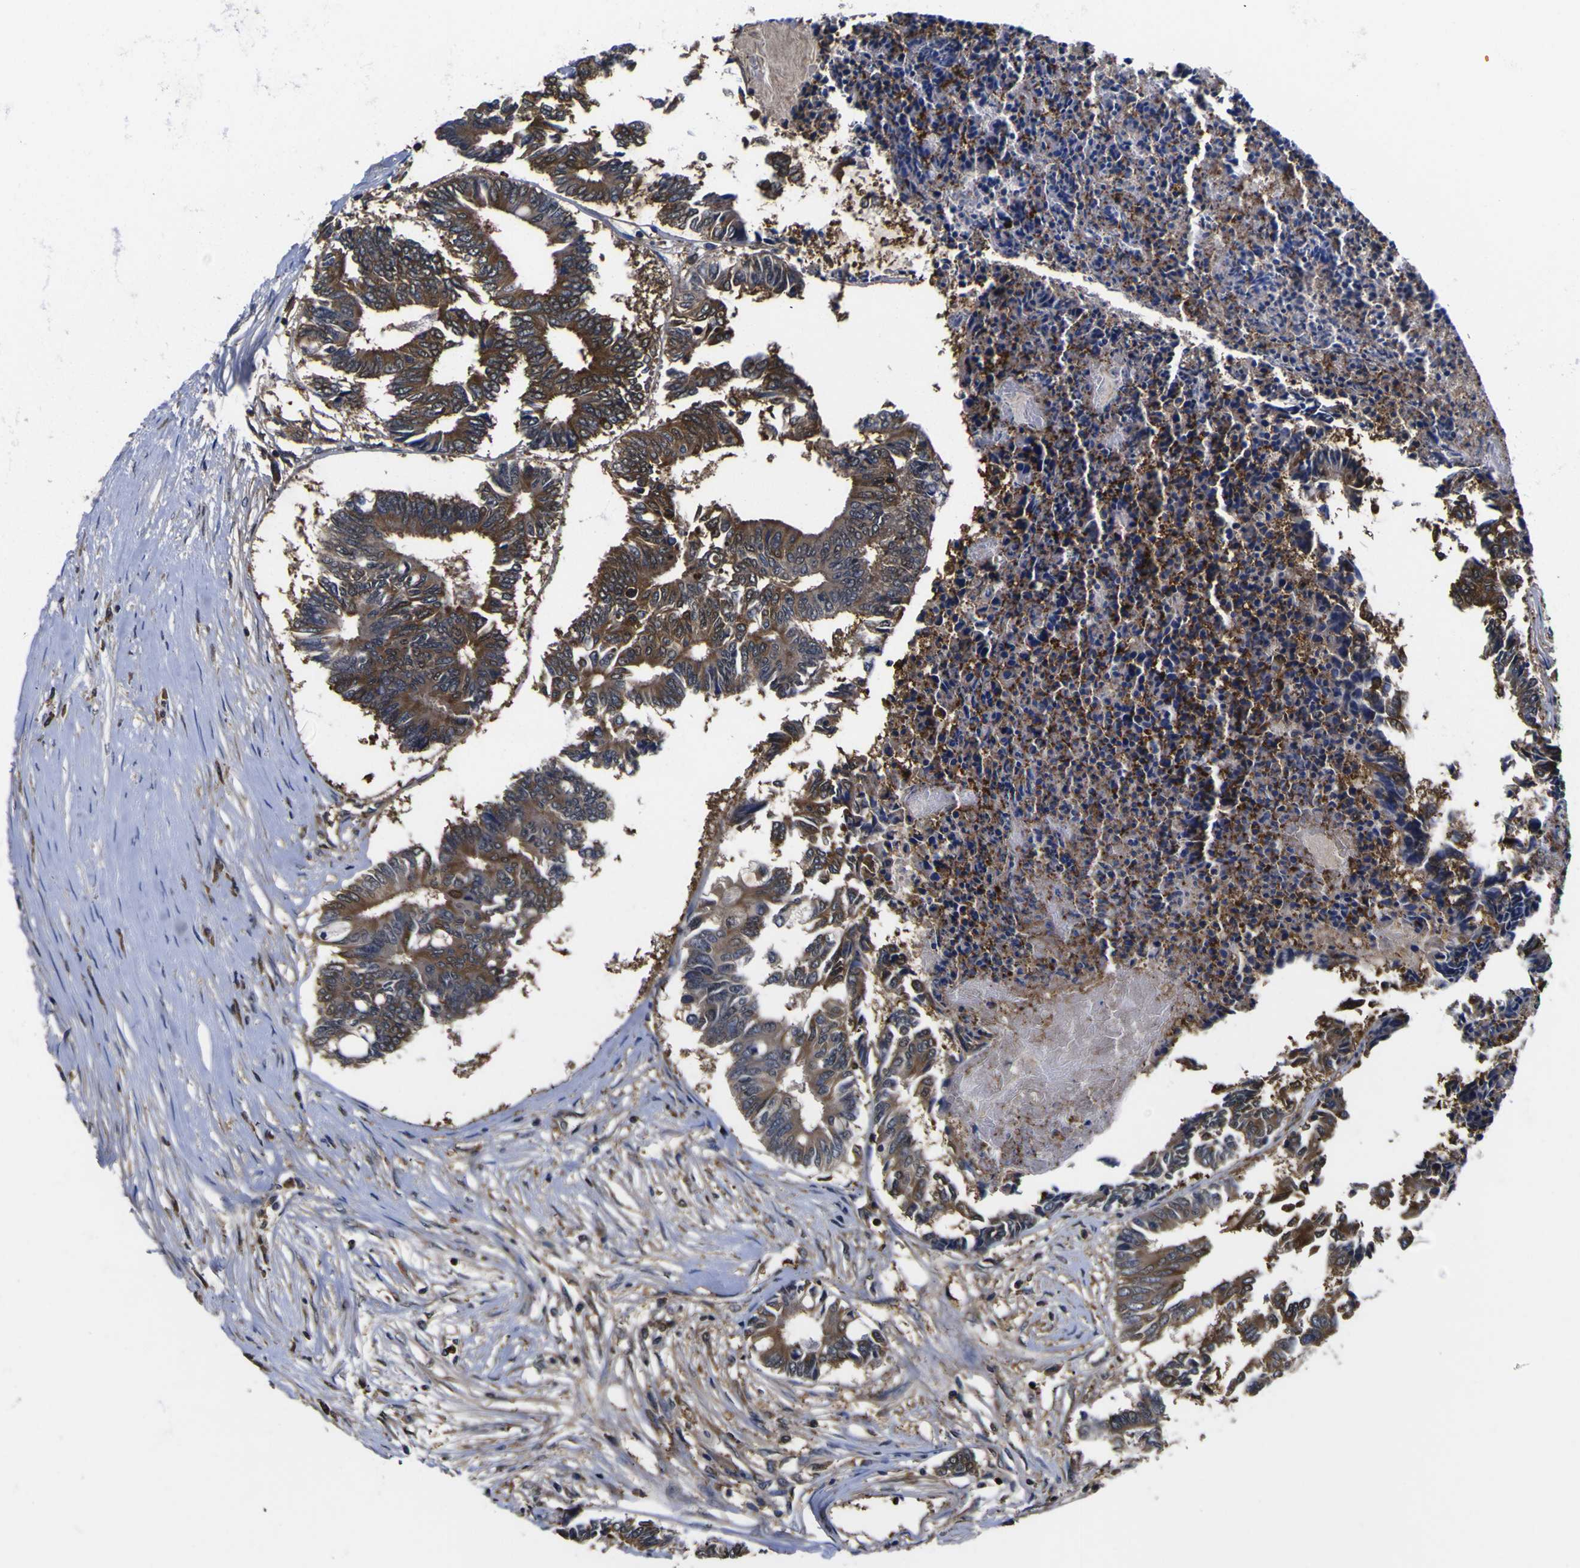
{"staining": {"intensity": "strong", "quantity": "25%-75%", "location": "cytoplasmic/membranous,nuclear"}, "tissue": "colorectal cancer", "cell_type": "Tumor cells", "image_type": "cancer", "snomed": [{"axis": "morphology", "description": "Adenocarcinoma, NOS"}, {"axis": "topography", "description": "Rectum"}], "caption": "Immunohistochemistry (DAB) staining of adenocarcinoma (colorectal) shows strong cytoplasmic/membranous and nuclear protein expression in approximately 25%-75% of tumor cells.", "gene": "FAM110B", "patient": {"sex": "male", "age": 63}}